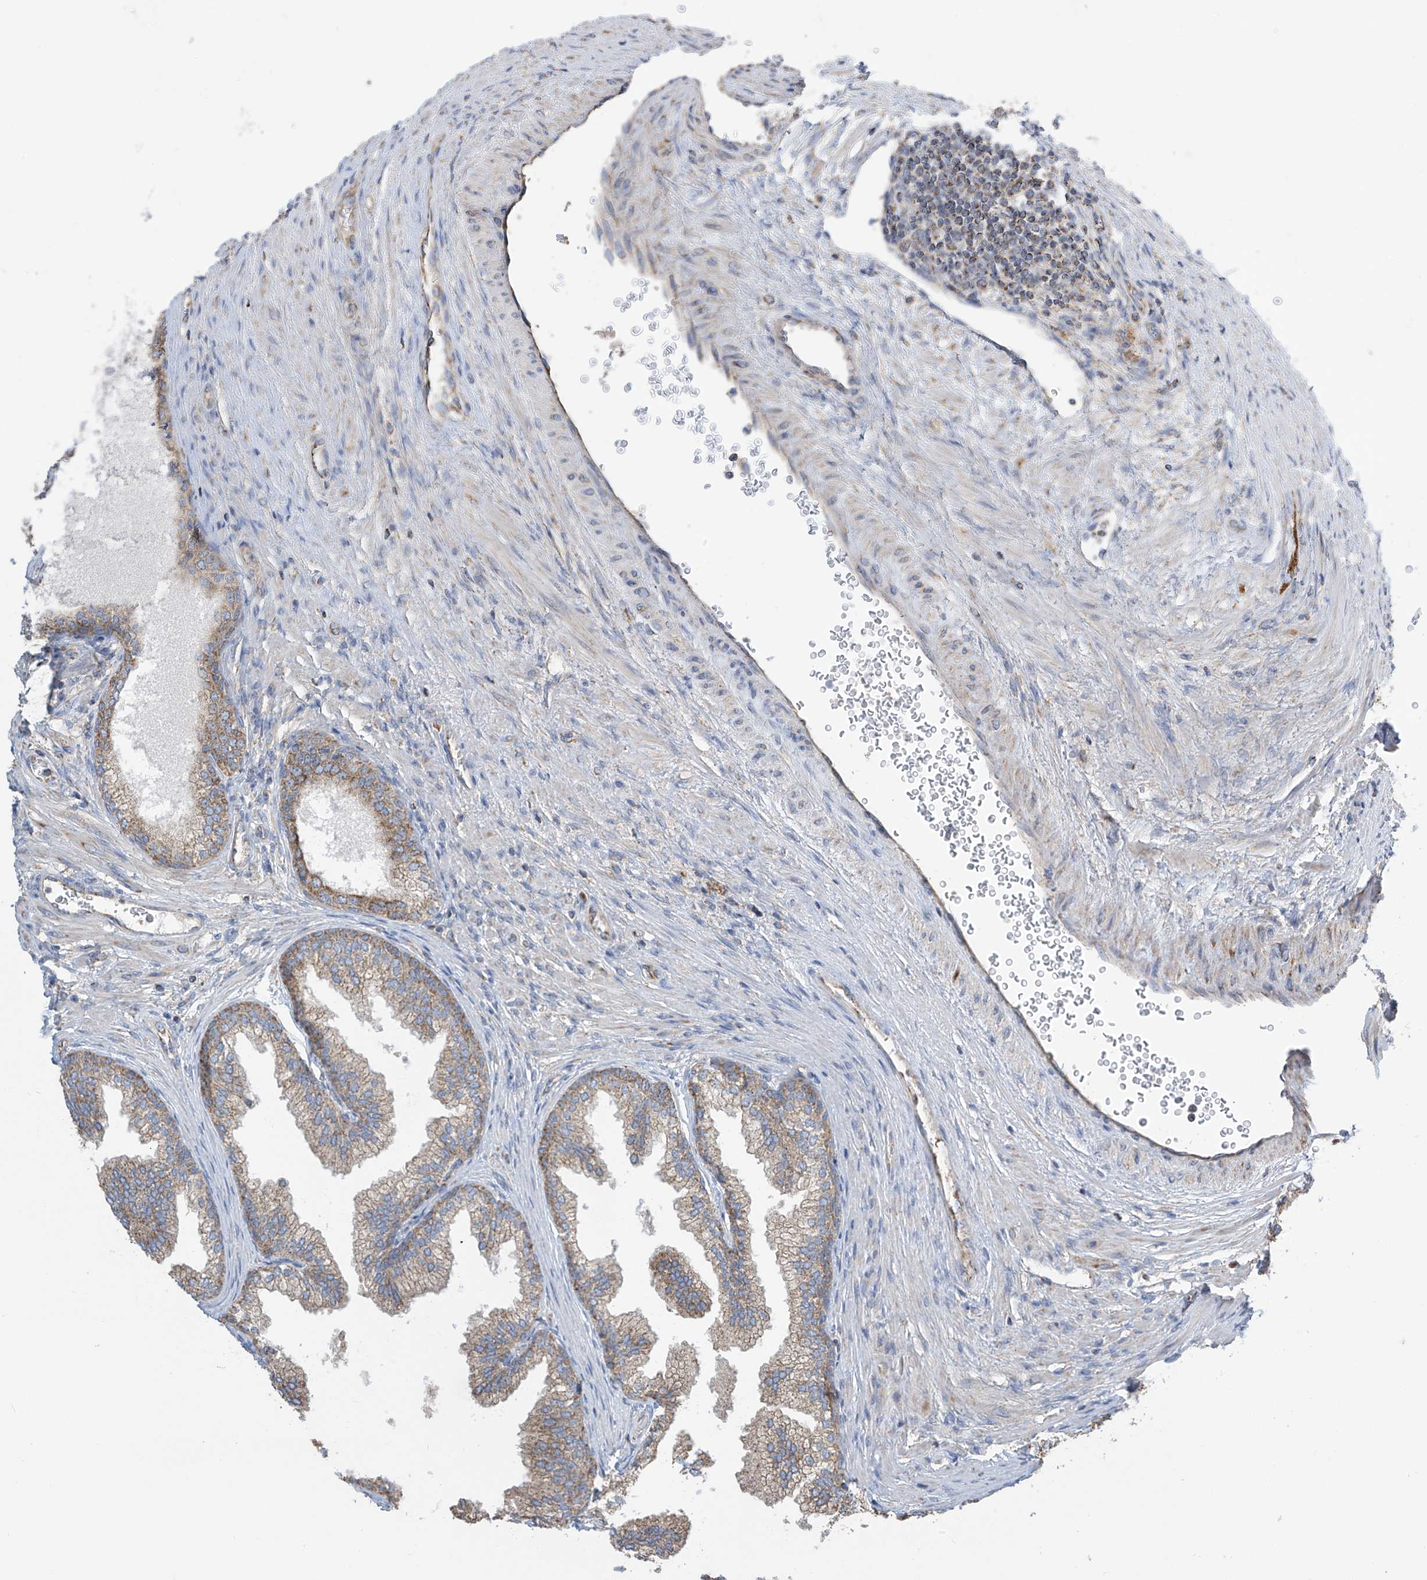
{"staining": {"intensity": "moderate", "quantity": ">75%", "location": "cytoplasmic/membranous"}, "tissue": "prostate", "cell_type": "Glandular cells", "image_type": "normal", "snomed": [{"axis": "morphology", "description": "Normal tissue, NOS"}, {"axis": "topography", "description": "Prostate"}], "caption": "IHC micrograph of benign prostate: human prostate stained using immunohistochemistry demonstrates medium levels of moderate protein expression localized specifically in the cytoplasmic/membranous of glandular cells, appearing as a cytoplasmic/membranous brown color.", "gene": "PNPT1", "patient": {"sex": "male", "age": 76}}